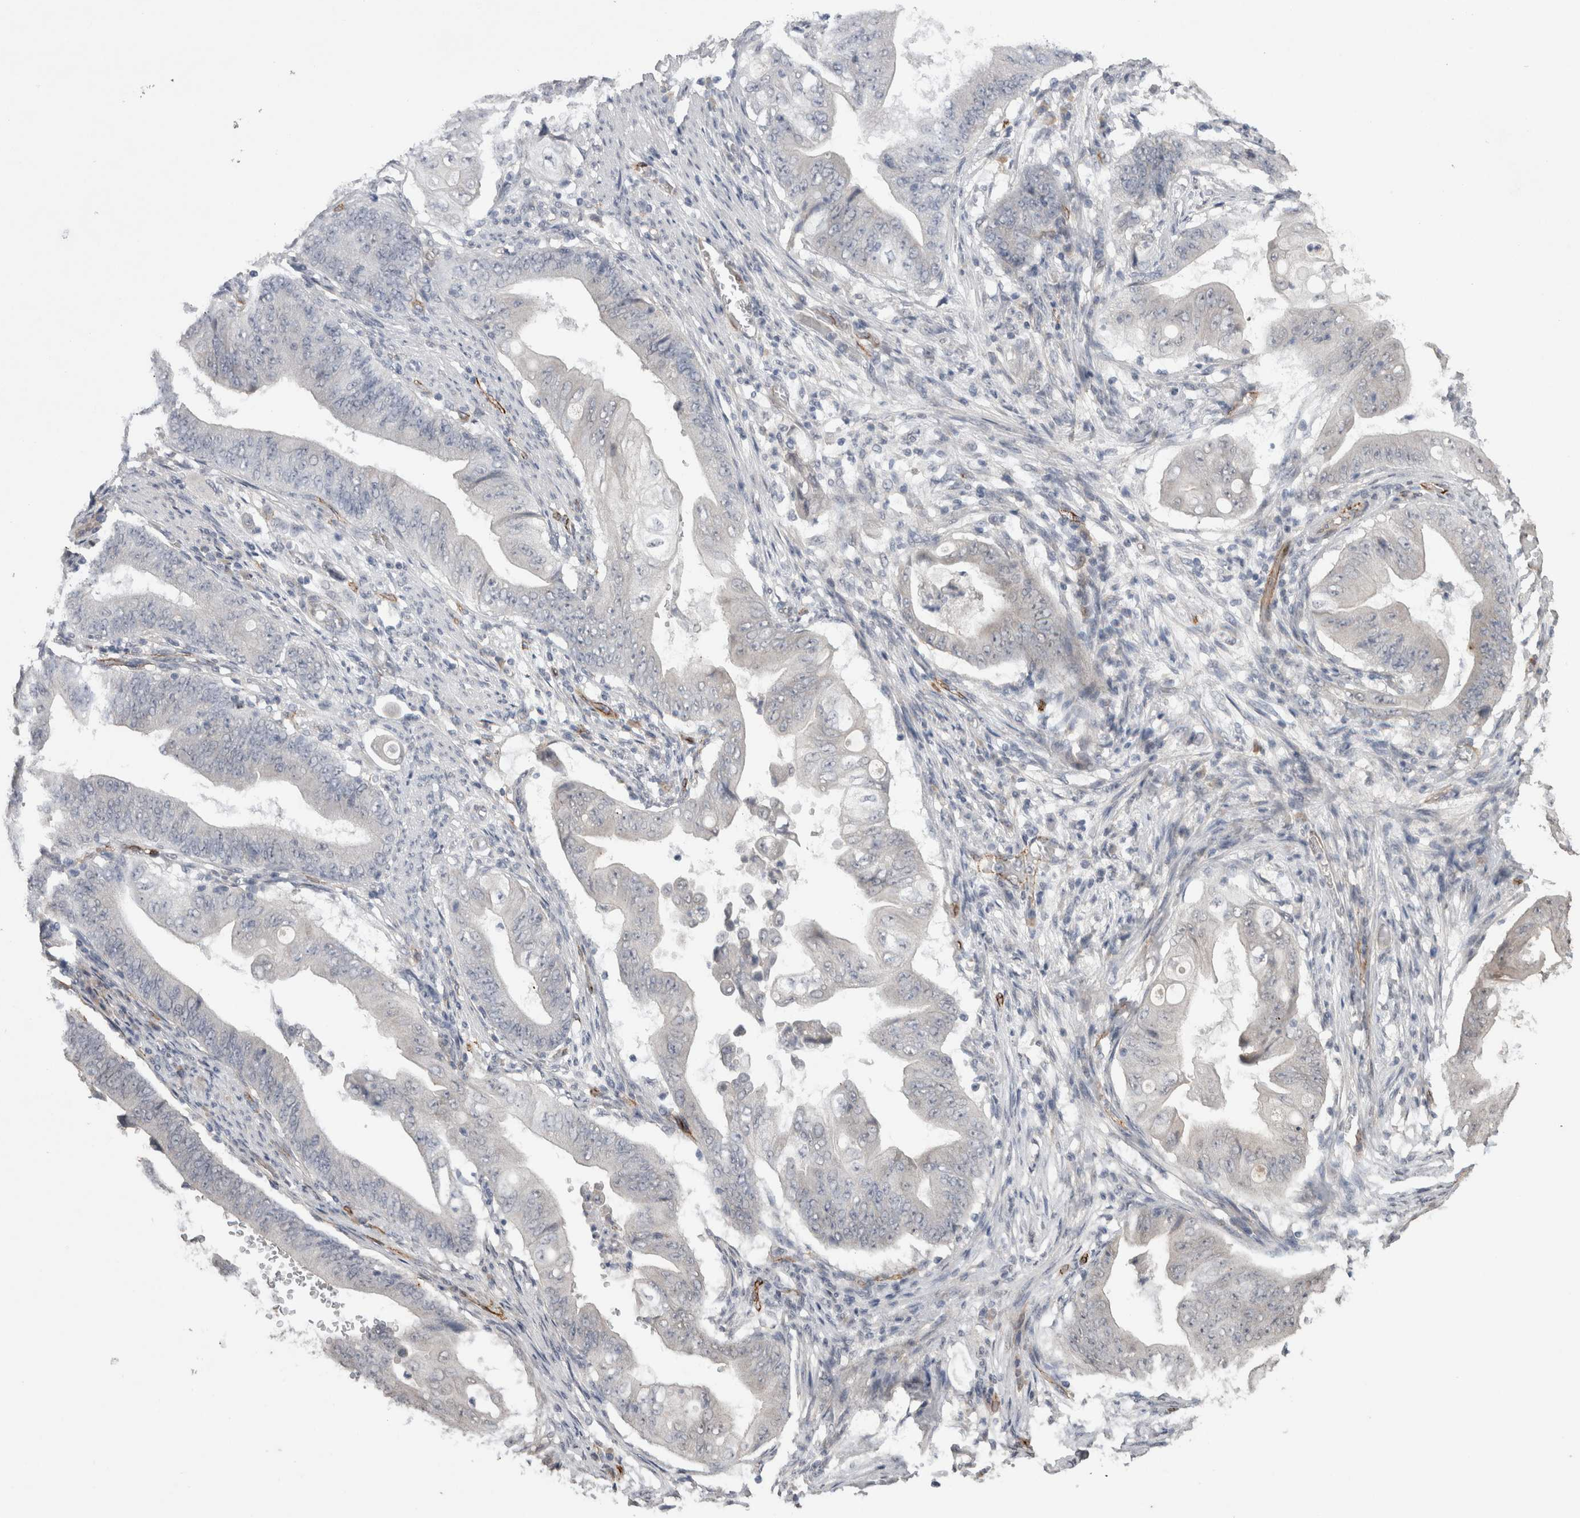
{"staining": {"intensity": "negative", "quantity": "none", "location": "none"}, "tissue": "stomach cancer", "cell_type": "Tumor cells", "image_type": "cancer", "snomed": [{"axis": "morphology", "description": "Adenocarcinoma, NOS"}, {"axis": "topography", "description": "Stomach"}], "caption": "This is an immunohistochemistry micrograph of stomach adenocarcinoma. There is no expression in tumor cells.", "gene": "CDH13", "patient": {"sex": "female", "age": 73}}